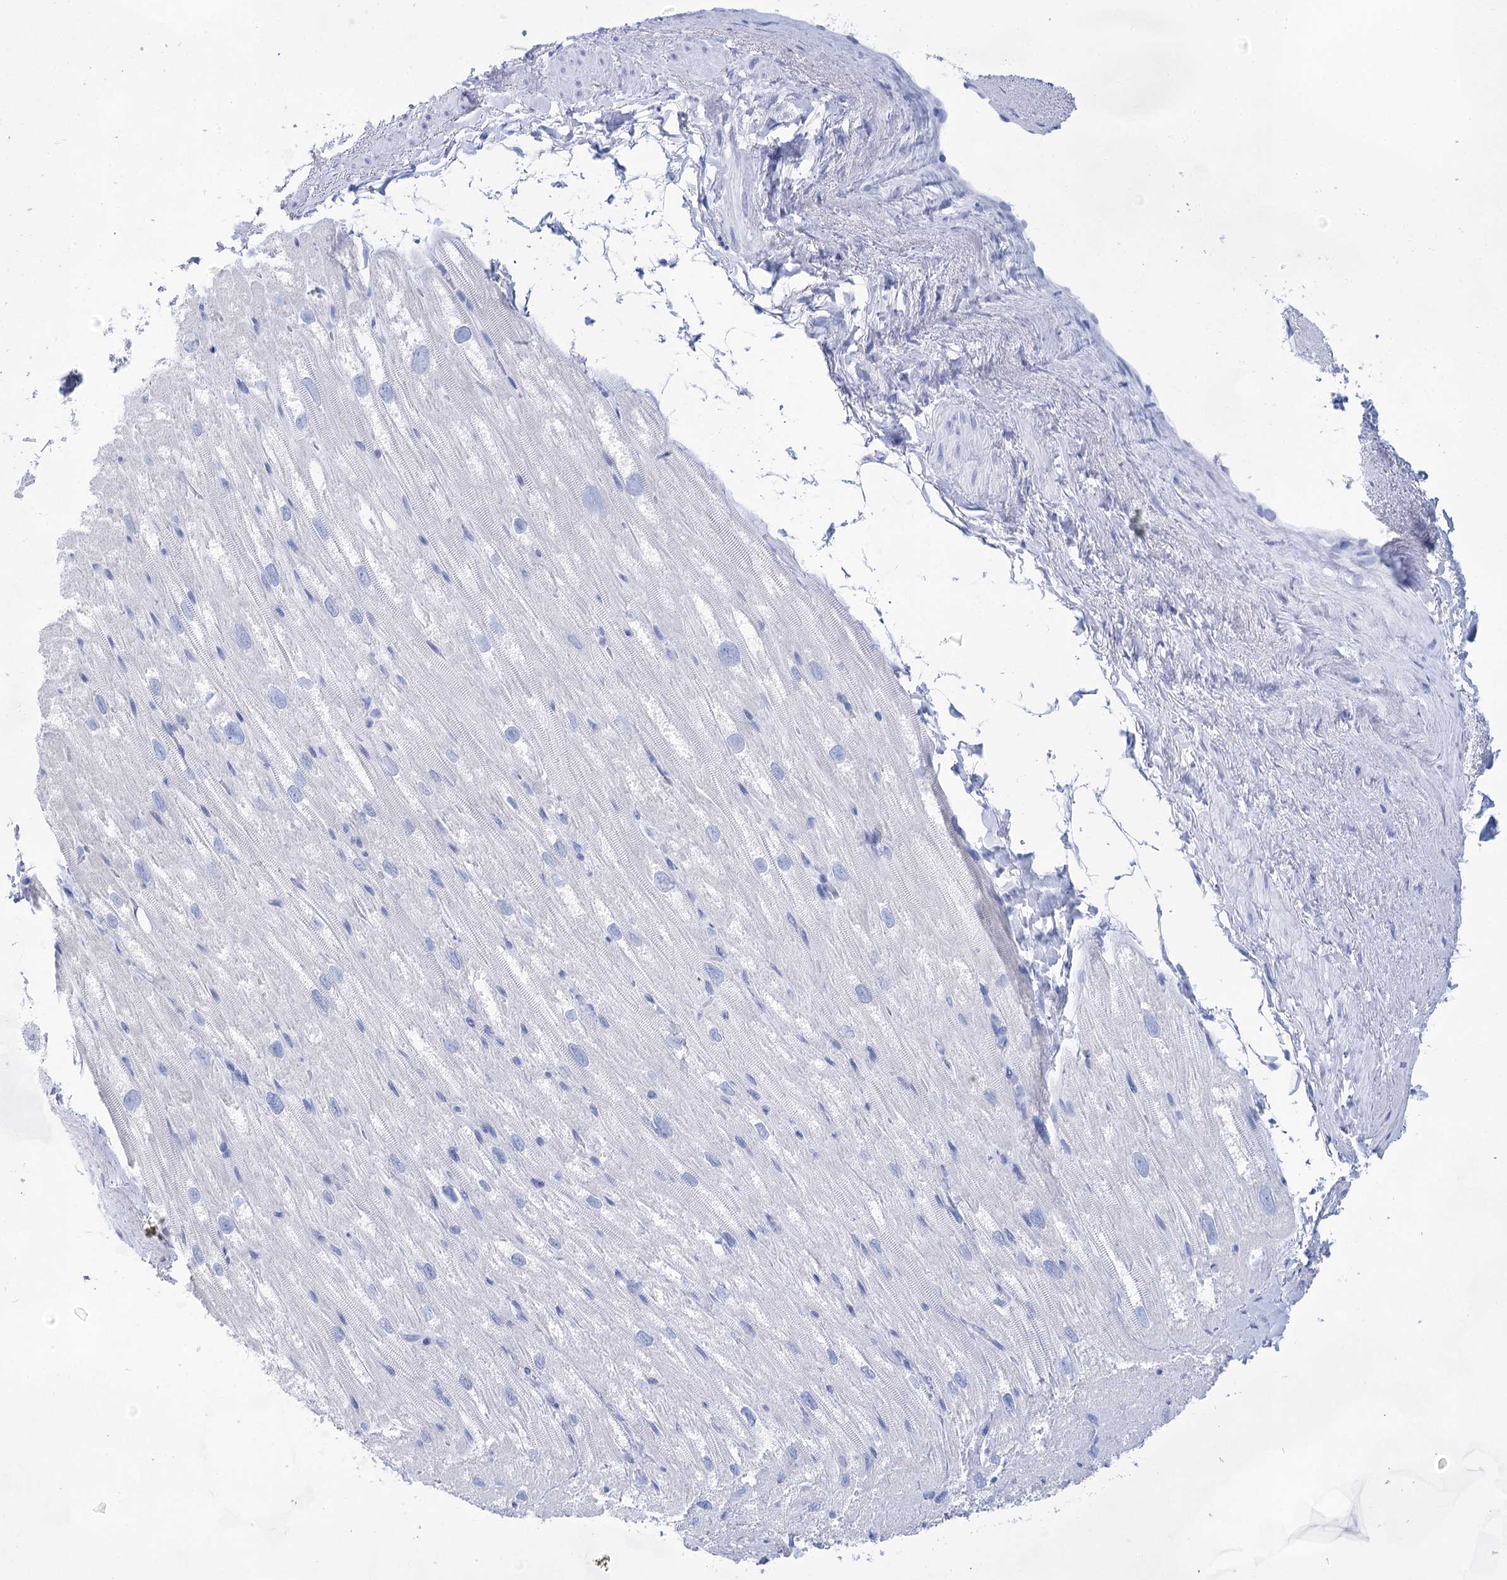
{"staining": {"intensity": "negative", "quantity": "none", "location": "none"}, "tissue": "heart muscle", "cell_type": "Cardiomyocytes", "image_type": "normal", "snomed": [{"axis": "morphology", "description": "Normal tissue, NOS"}, {"axis": "topography", "description": "Heart"}], "caption": "Immunohistochemistry histopathology image of unremarkable heart muscle: human heart muscle stained with DAB demonstrates no significant protein expression in cardiomyocytes. (Stains: DAB (3,3'-diaminobenzidine) IHC with hematoxylin counter stain, Microscopy: brightfield microscopy at high magnification).", "gene": "LALBA", "patient": {"sex": "male", "age": 50}}